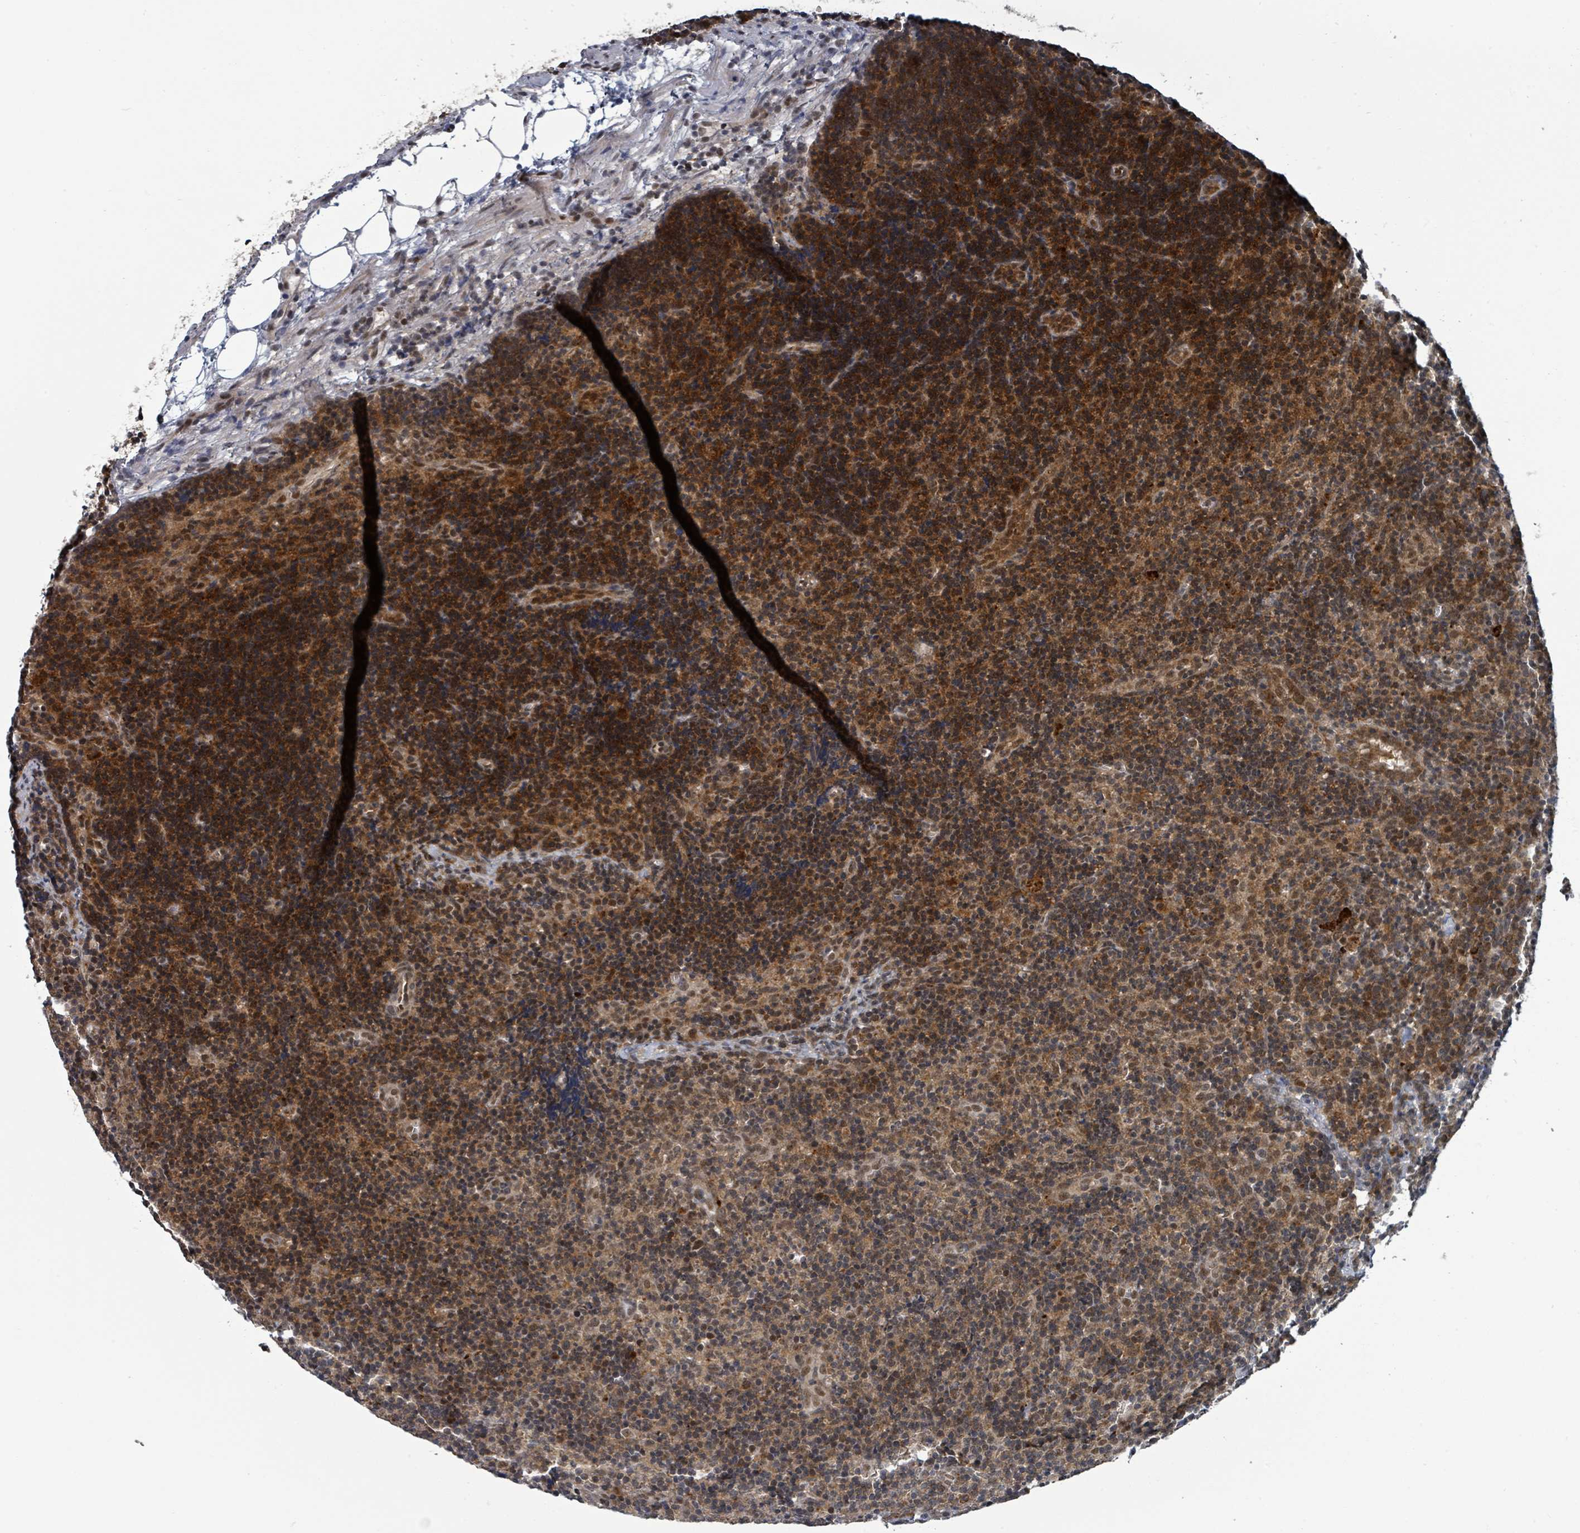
{"staining": {"intensity": "moderate", "quantity": ">75%", "location": "cytoplasmic/membranous,nuclear"}, "tissue": "lymph node", "cell_type": "Germinal center cells", "image_type": "normal", "snomed": [{"axis": "morphology", "description": "Normal tissue, NOS"}, {"axis": "topography", "description": "Lymph node"}], "caption": "Brown immunohistochemical staining in normal lymph node exhibits moderate cytoplasmic/membranous,nuclear expression in approximately >75% of germinal center cells. Using DAB (brown) and hematoxylin (blue) stains, captured at high magnification using brightfield microscopy.", "gene": "GTF3C1", "patient": {"sex": "female", "age": 30}}